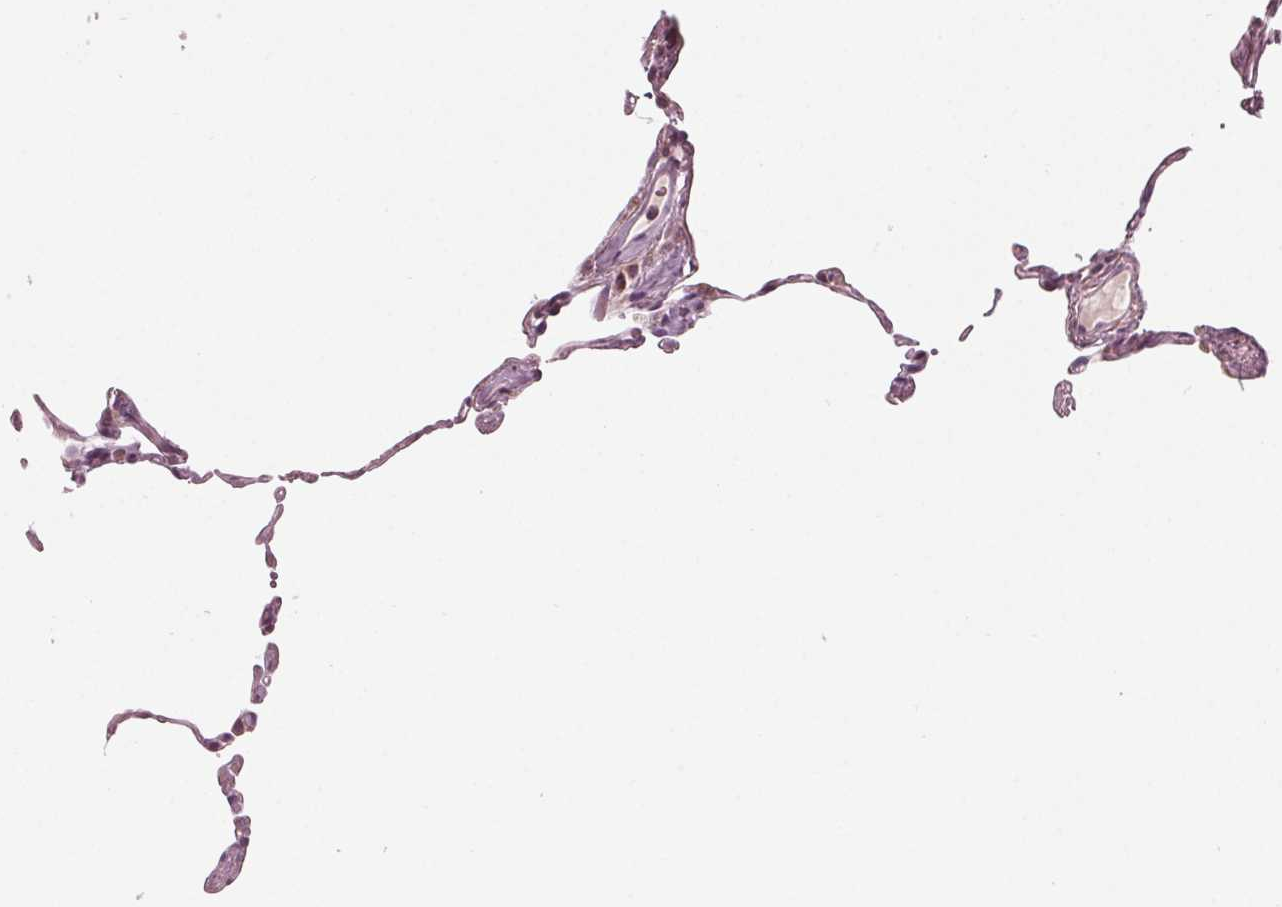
{"staining": {"intensity": "weak", "quantity": "<25%", "location": "cytoplasmic/membranous"}, "tissue": "lung", "cell_type": "Alveolar cells", "image_type": "normal", "snomed": [{"axis": "morphology", "description": "Normal tissue, NOS"}, {"axis": "topography", "description": "Lung"}], "caption": "A high-resolution micrograph shows immunohistochemistry (IHC) staining of benign lung, which reveals no significant positivity in alveolar cells.", "gene": "CLN6", "patient": {"sex": "female", "age": 57}}